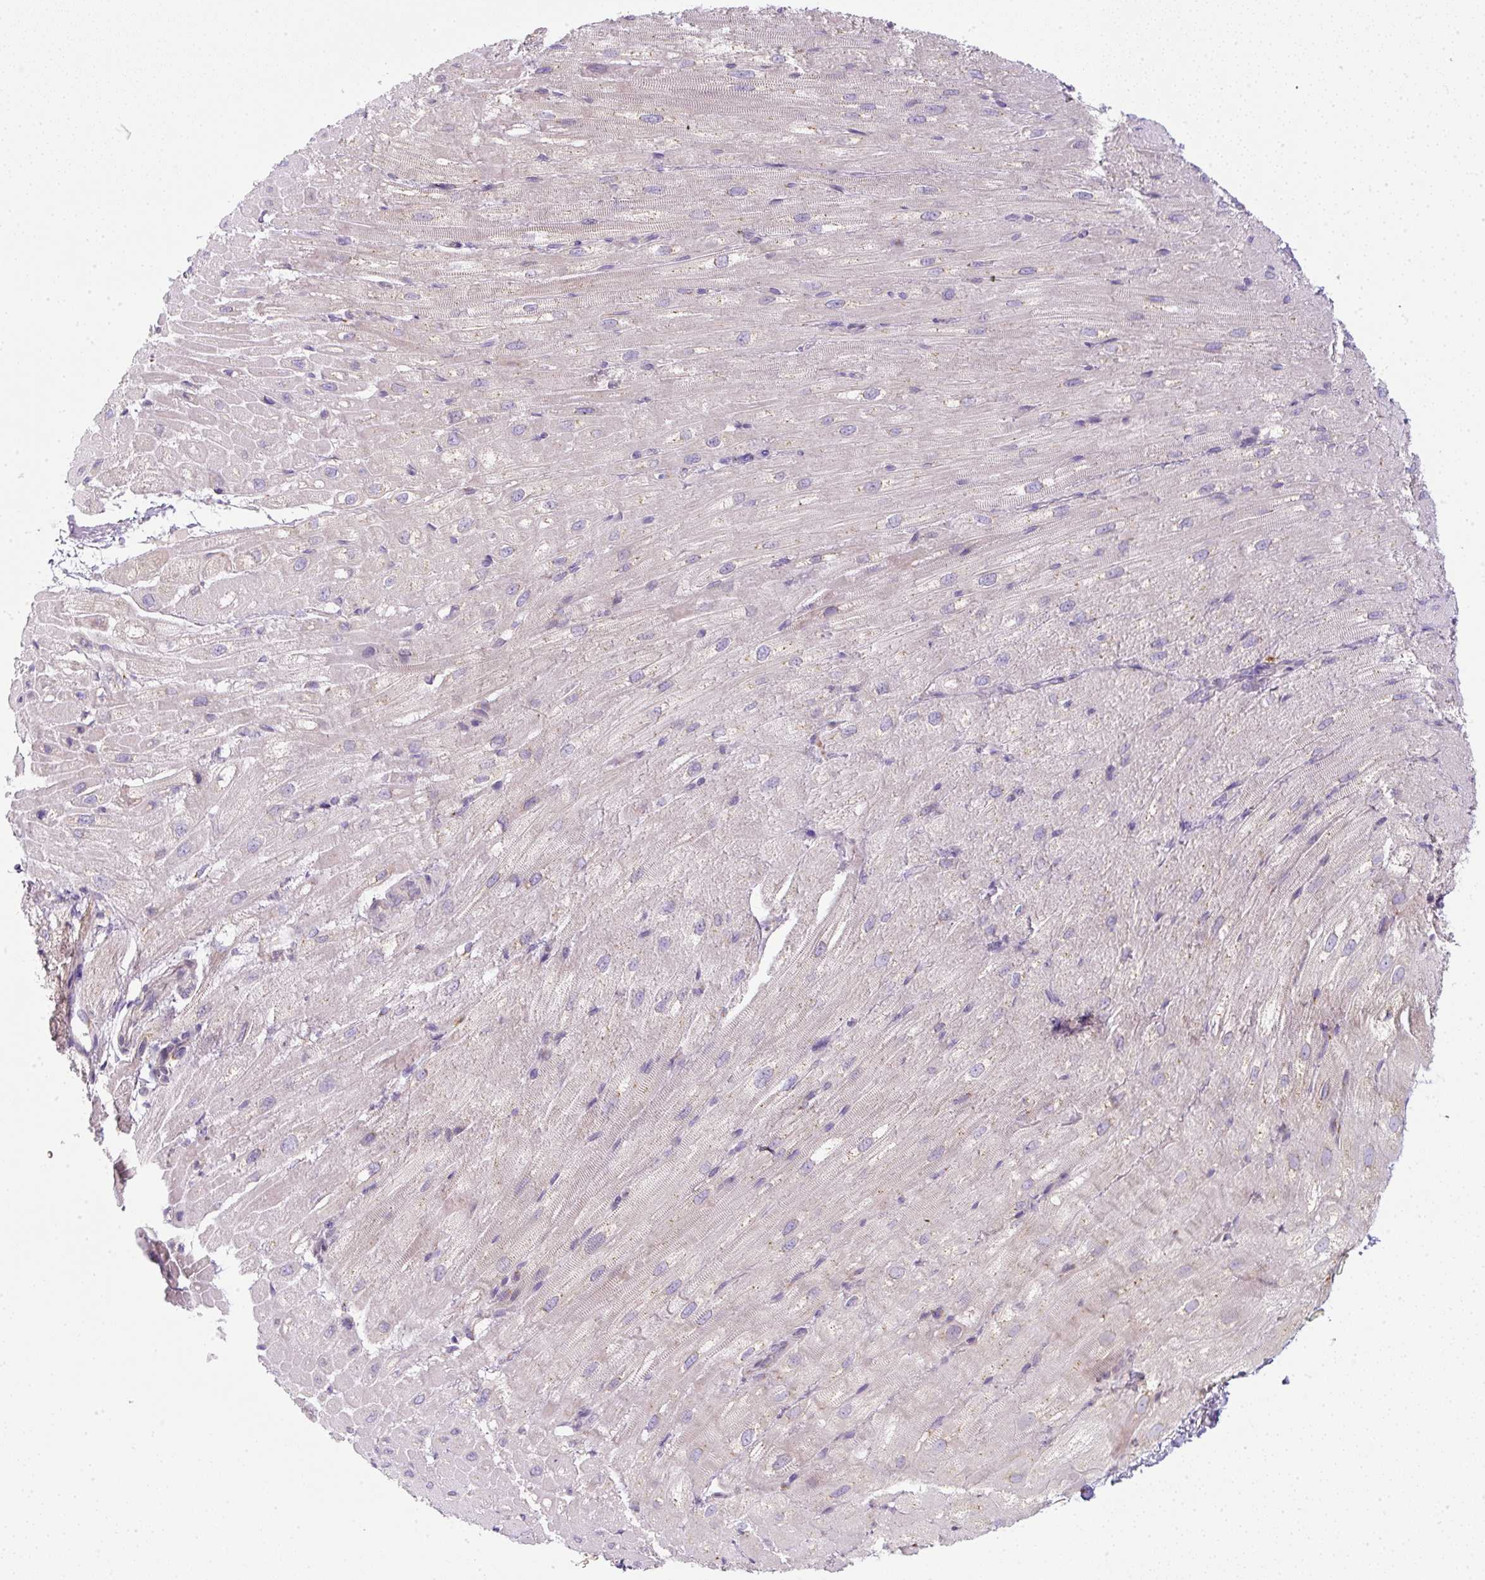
{"staining": {"intensity": "negative", "quantity": "none", "location": "none"}, "tissue": "heart muscle", "cell_type": "Cardiomyocytes", "image_type": "normal", "snomed": [{"axis": "morphology", "description": "Normal tissue, NOS"}, {"axis": "topography", "description": "Heart"}], "caption": "Heart muscle stained for a protein using immunohistochemistry reveals no staining cardiomyocytes.", "gene": "MLX", "patient": {"sex": "male", "age": 62}}